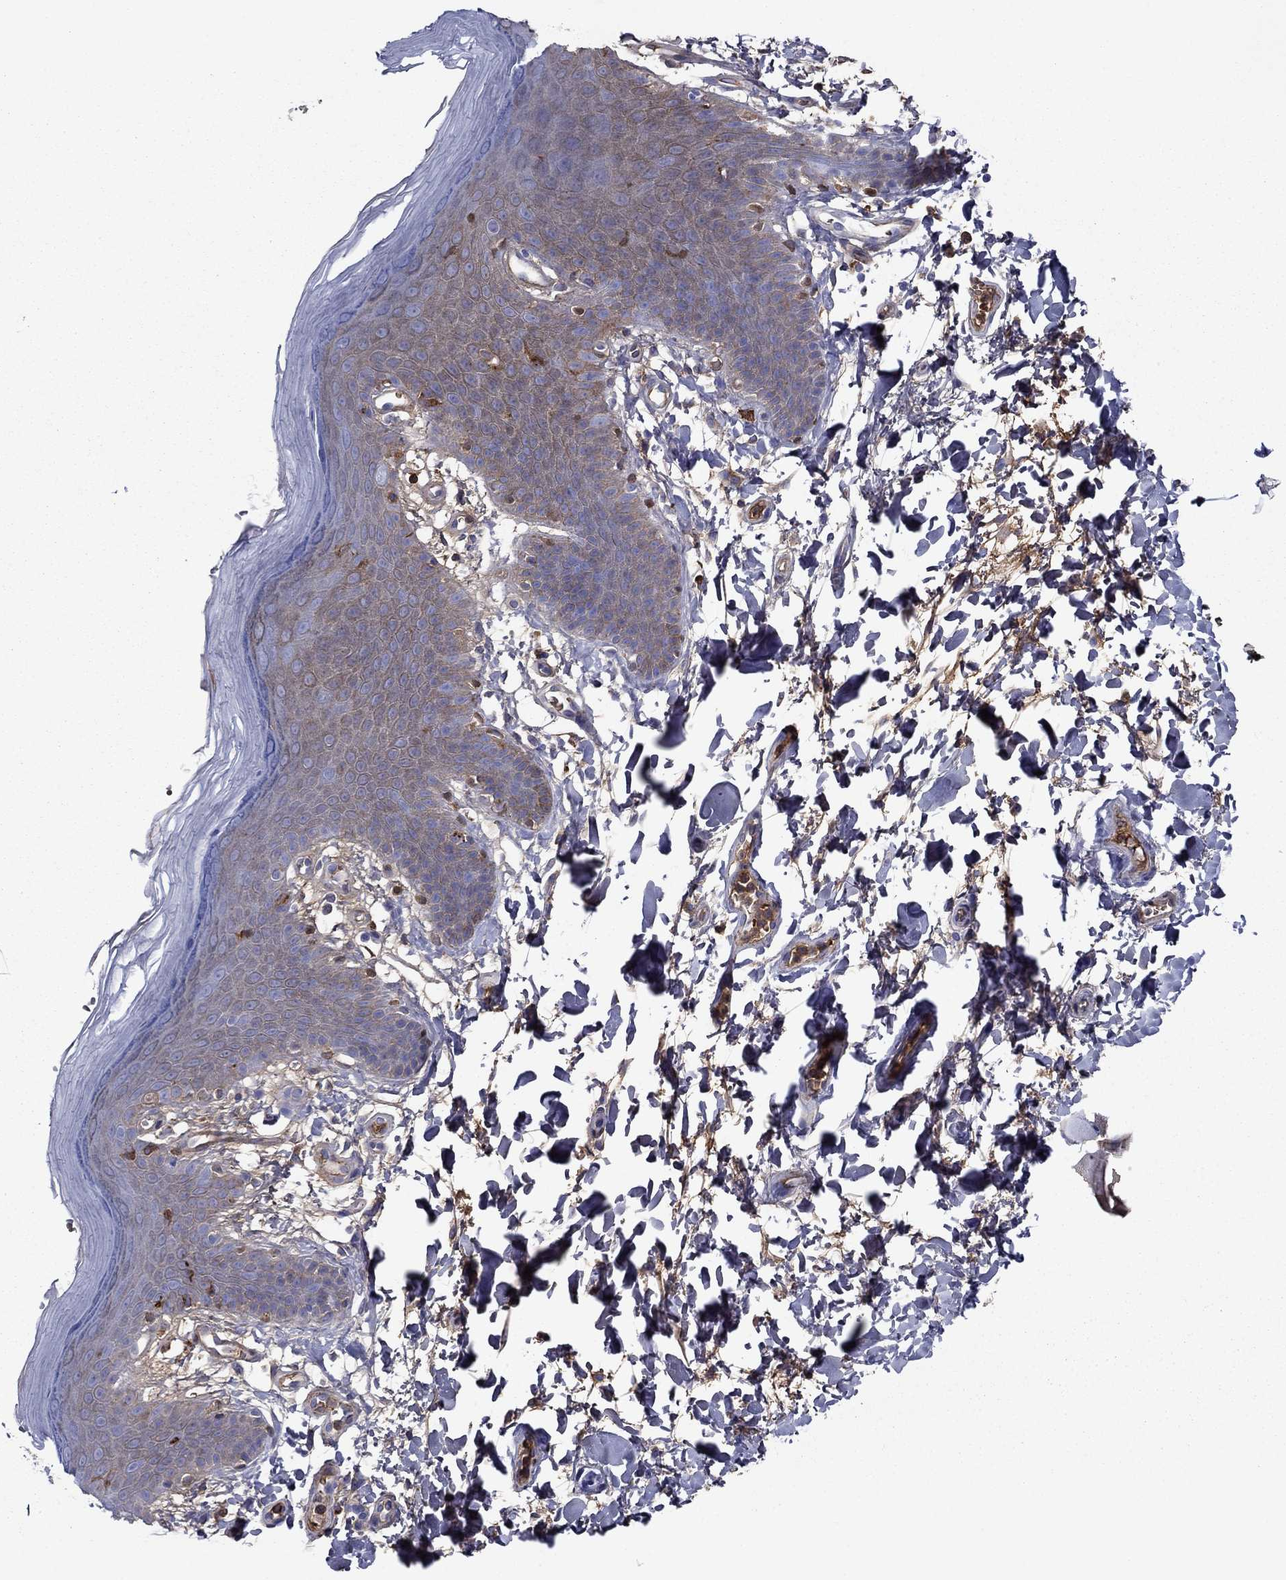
{"staining": {"intensity": "weak", "quantity": "25%-75%", "location": "cytoplasmic/membranous"}, "tissue": "skin", "cell_type": "Epidermal cells", "image_type": "normal", "snomed": [{"axis": "morphology", "description": "Normal tissue, NOS"}, {"axis": "topography", "description": "Anal"}], "caption": "Skin stained with DAB IHC reveals low levels of weak cytoplasmic/membranous staining in about 25%-75% of epidermal cells. Using DAB (brown) and hematoxylin (blue) stains, captured at high magnification using brightfield microscopy.", "gene": "HPX", "patient": {"sex": "male", "age": 53}}